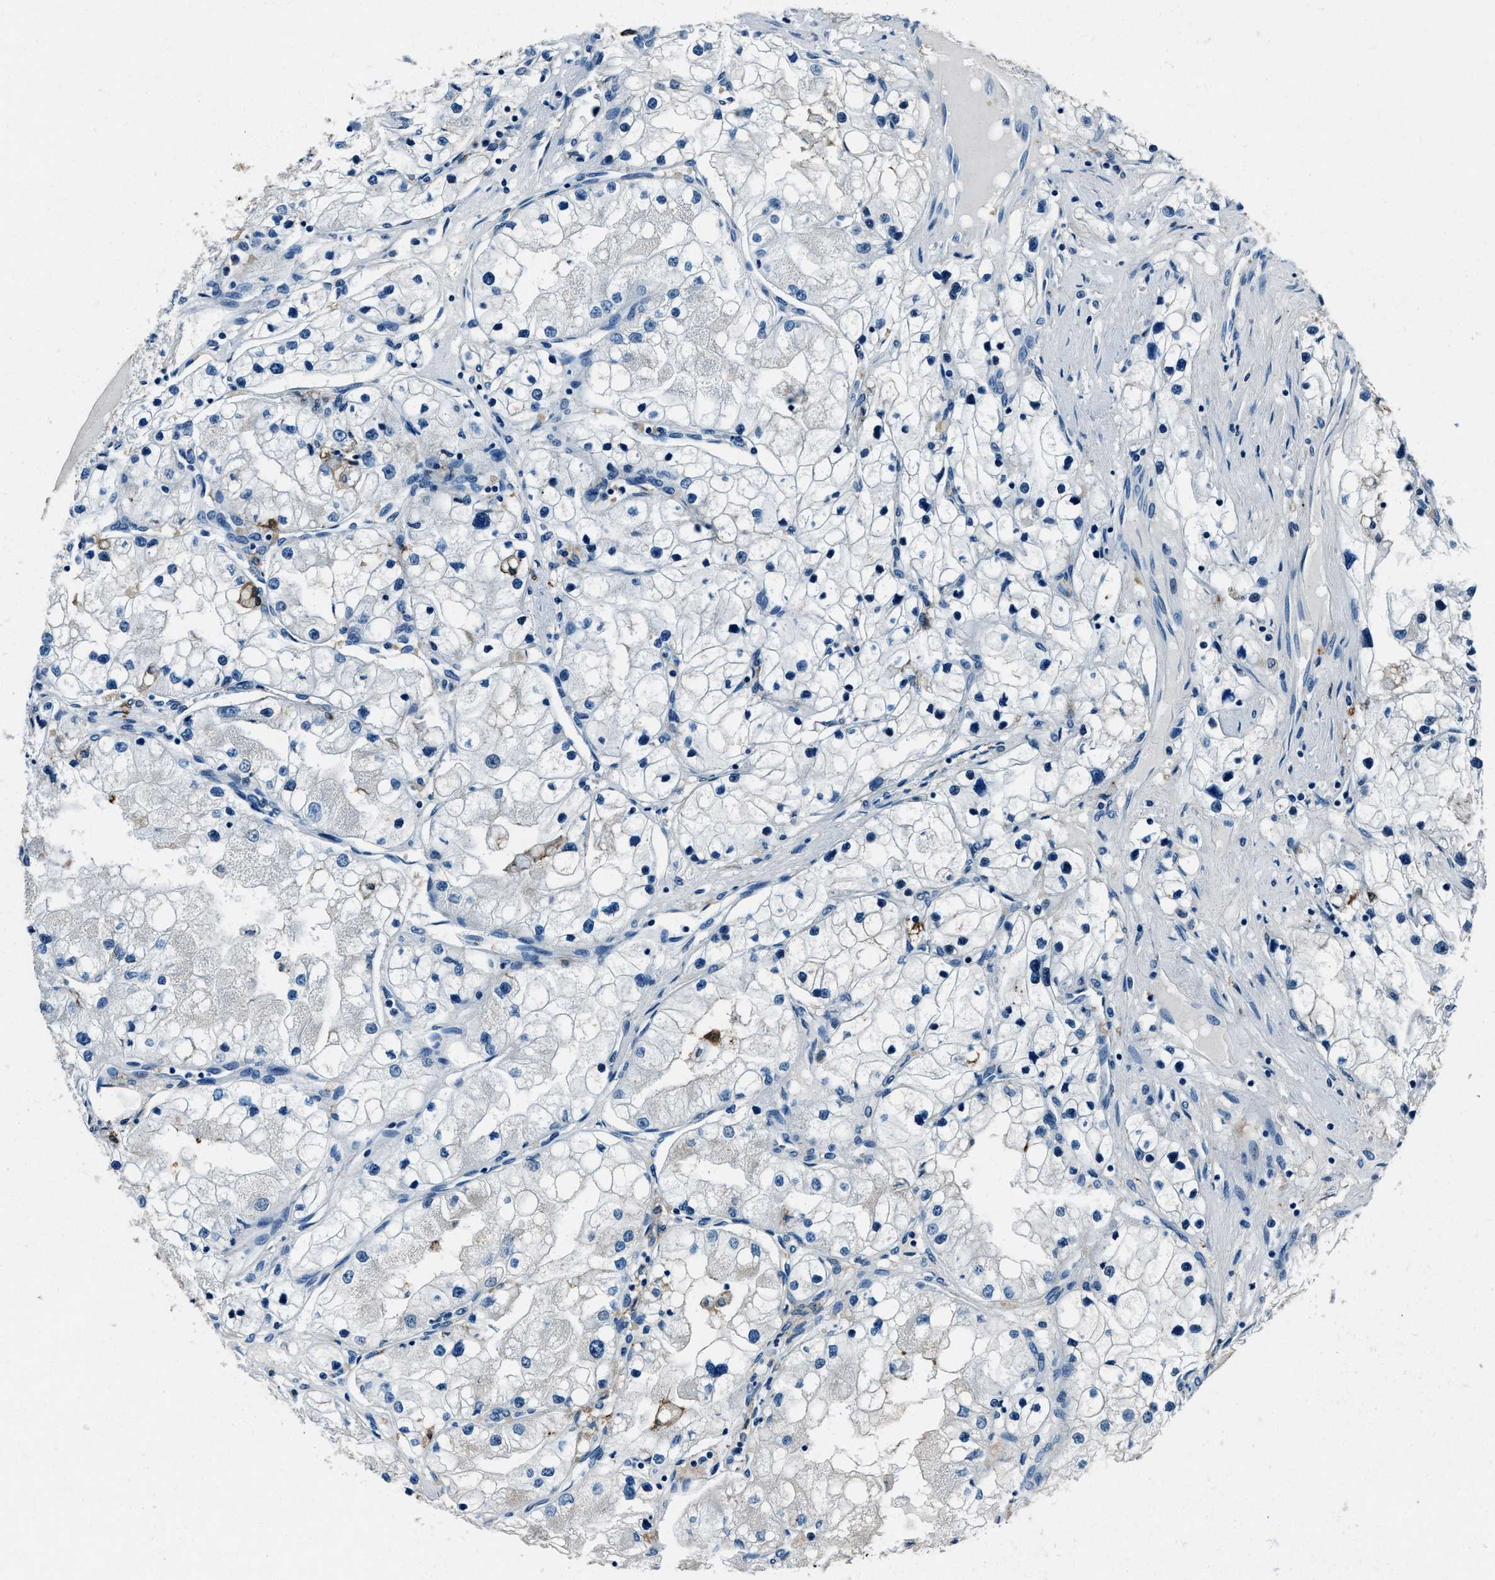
{"staining": {"intensity": "negative", "quantity": "none", "location": "none"}, "tissue": "renal cancer", "cell_type": "Tumor cells", "image_type": "cancer", "snomed": [{"axis": "morphology", "description": "Adenocarcinoma, NOS"}, {"axis": "topography", "description": "Kidney"}], "caption": "Tumor cells show no significant protein staining in renal cancer.", "gene": "PTPDC1", "patient": {"sex": "male", "age": 68}}